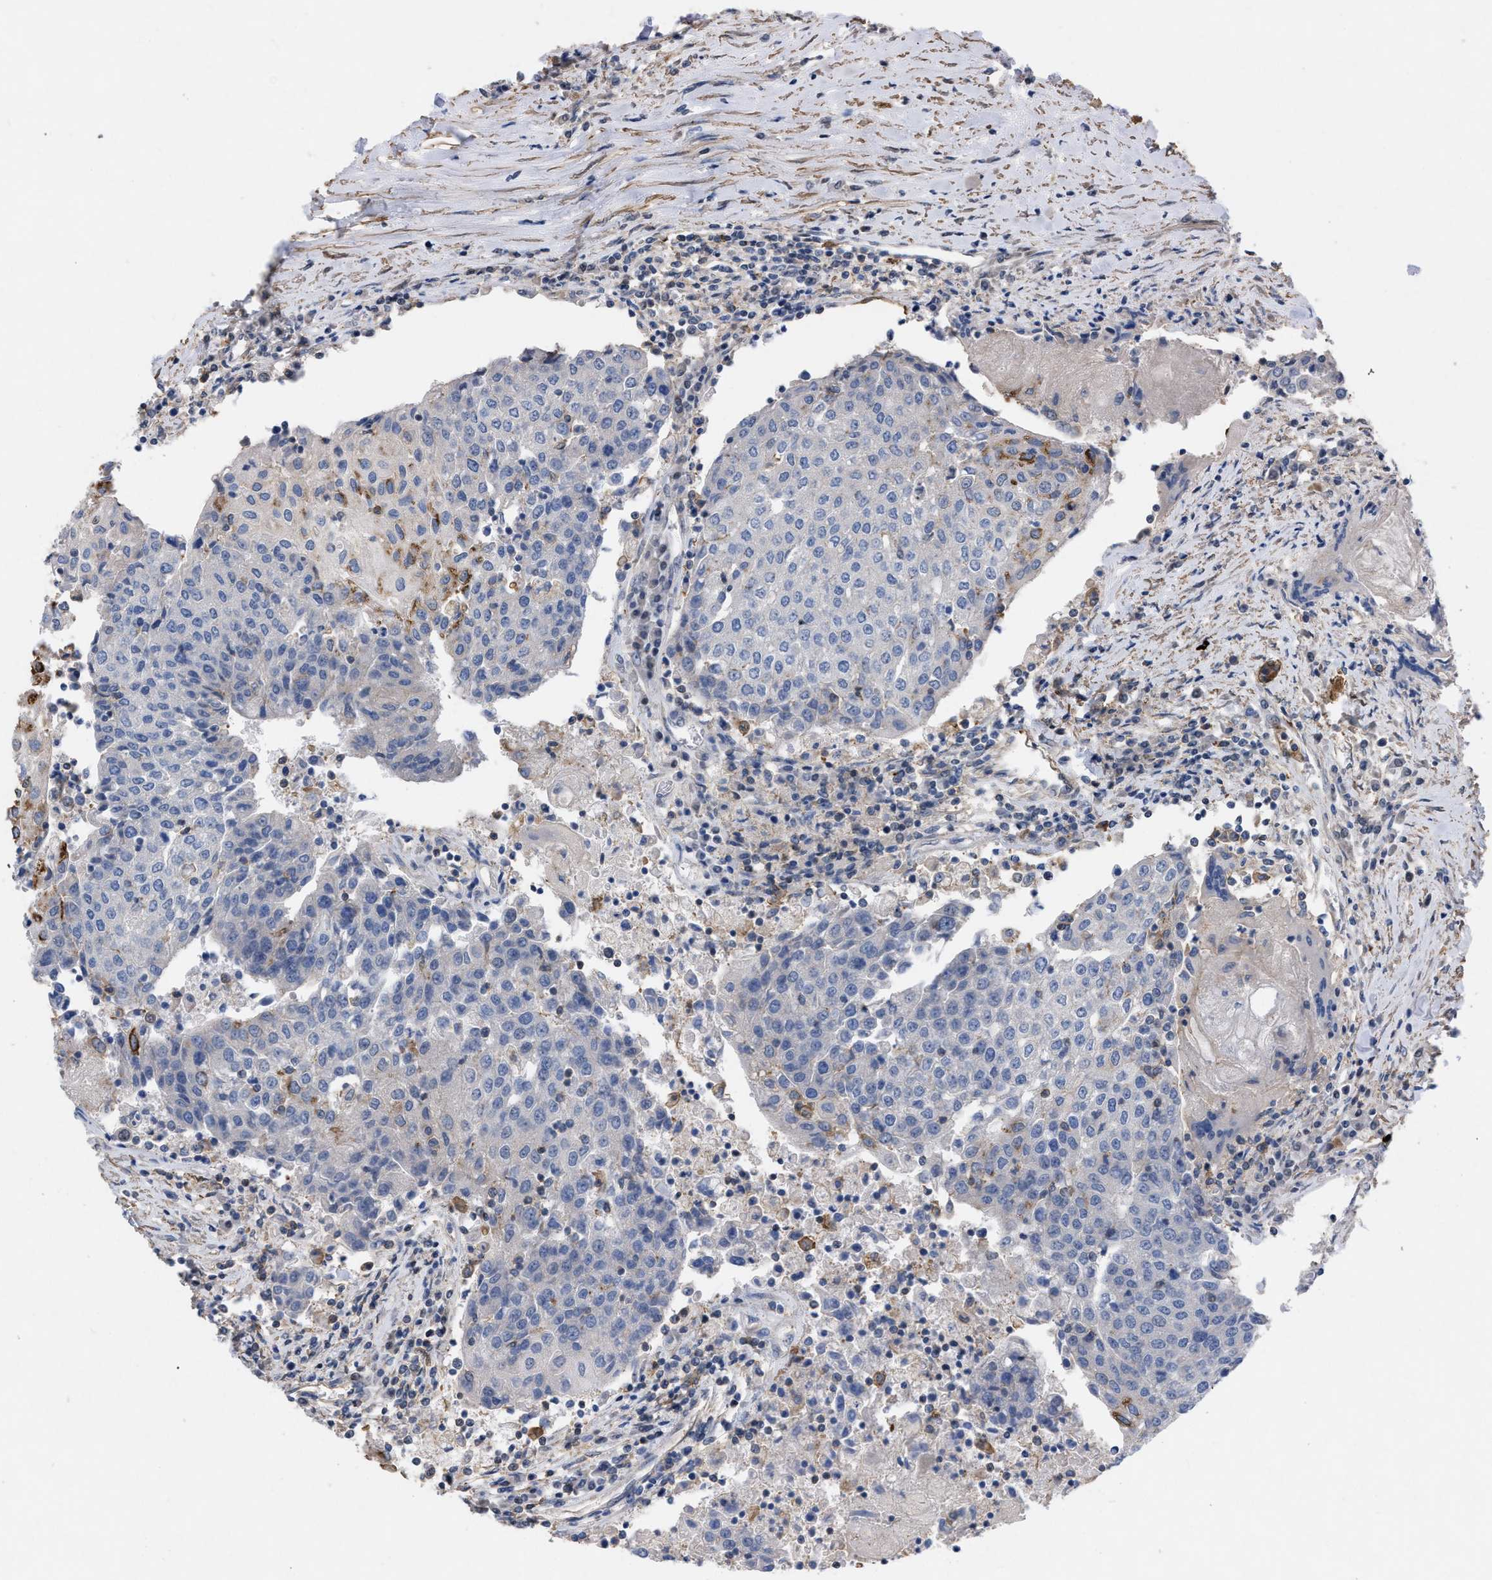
{"staining": {"intensity": "moderate", "quantity": "<25%", "location": "cytoplasmic/membranous"}, "tissue": "urothelial cancer", "cell_type": "Tumor cells", "image_type": "cancer", "snomed": [{"axis": "morphology", "description": "Urothelial carcinoma, High grade"}, {"axis": "topography", "description": "Urinary bladder"}], "caption": "An image showing moderate cytoplasmic/membranous staining in about <25% of tumor cells in urothelial cancer, as visualized by brown immunohistochemical staining.", "gene": "TMEM131", "patient": {"sex": "female", "age": 85}}